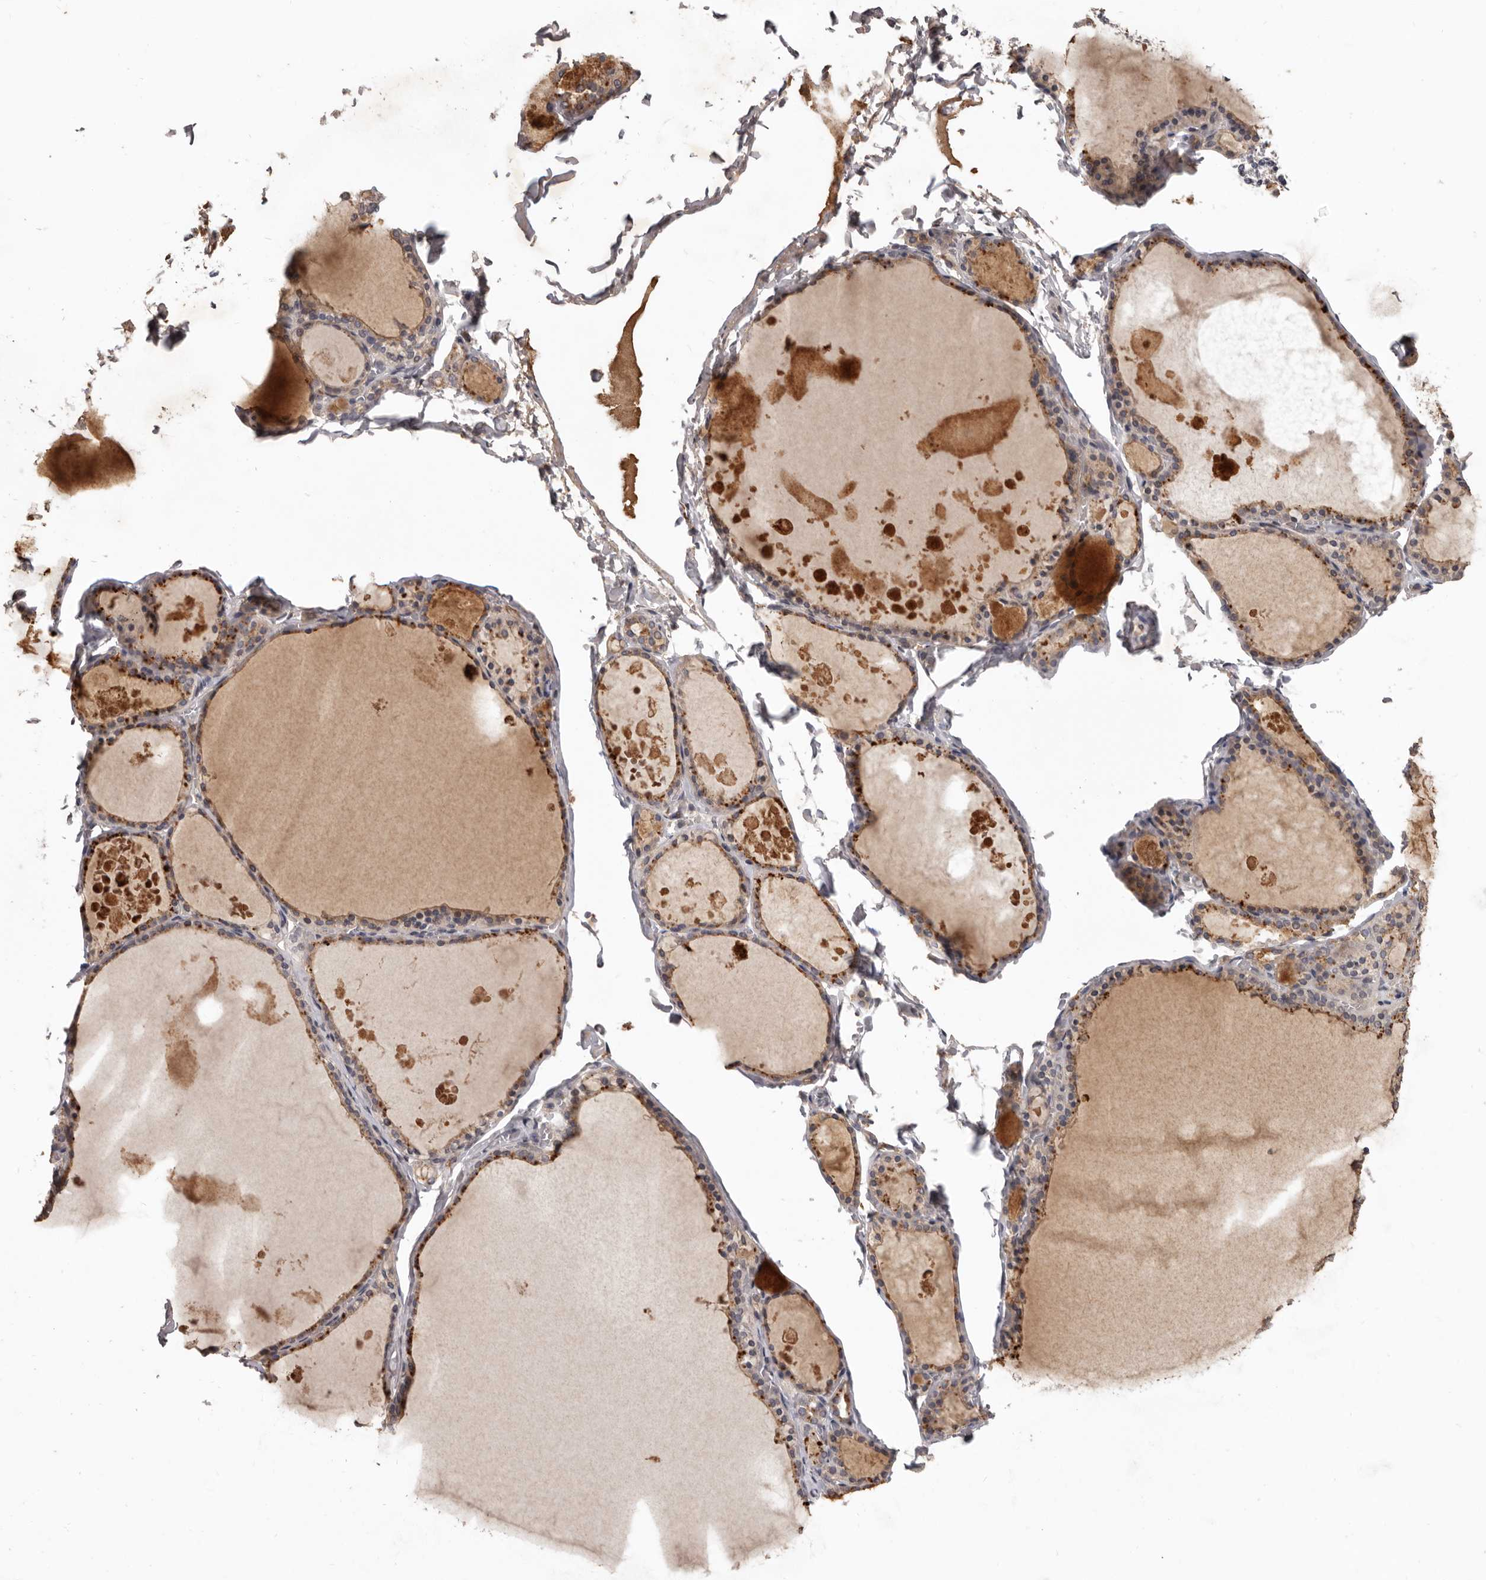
{"staining": {"intensity": "moderate", "quantity": ">75%", "location": "cytoplasmic/membranous"}, "tissue": "thyroid gland", "cell_type": "Glandular cells", "image_type": "normal", "snomed": [{"axis": "morphology", "description": "Normal tissue, NOS"}, {"axis": "topography", "description": "Thyroid gland"}], "caption": "Immunohistochemistry photomicrograph of unremarkable thyroid gland: human thyroid gland stained using immunohistochemistry demonstrates medium levels of moderate protein expression localized specifically in the cytoplasmic/membranous of glandular cells, appearing as a cytoplasmic/membranous brown color.", "gene": "NMUR1", "patient": {"sex": "male", "age": 56}}